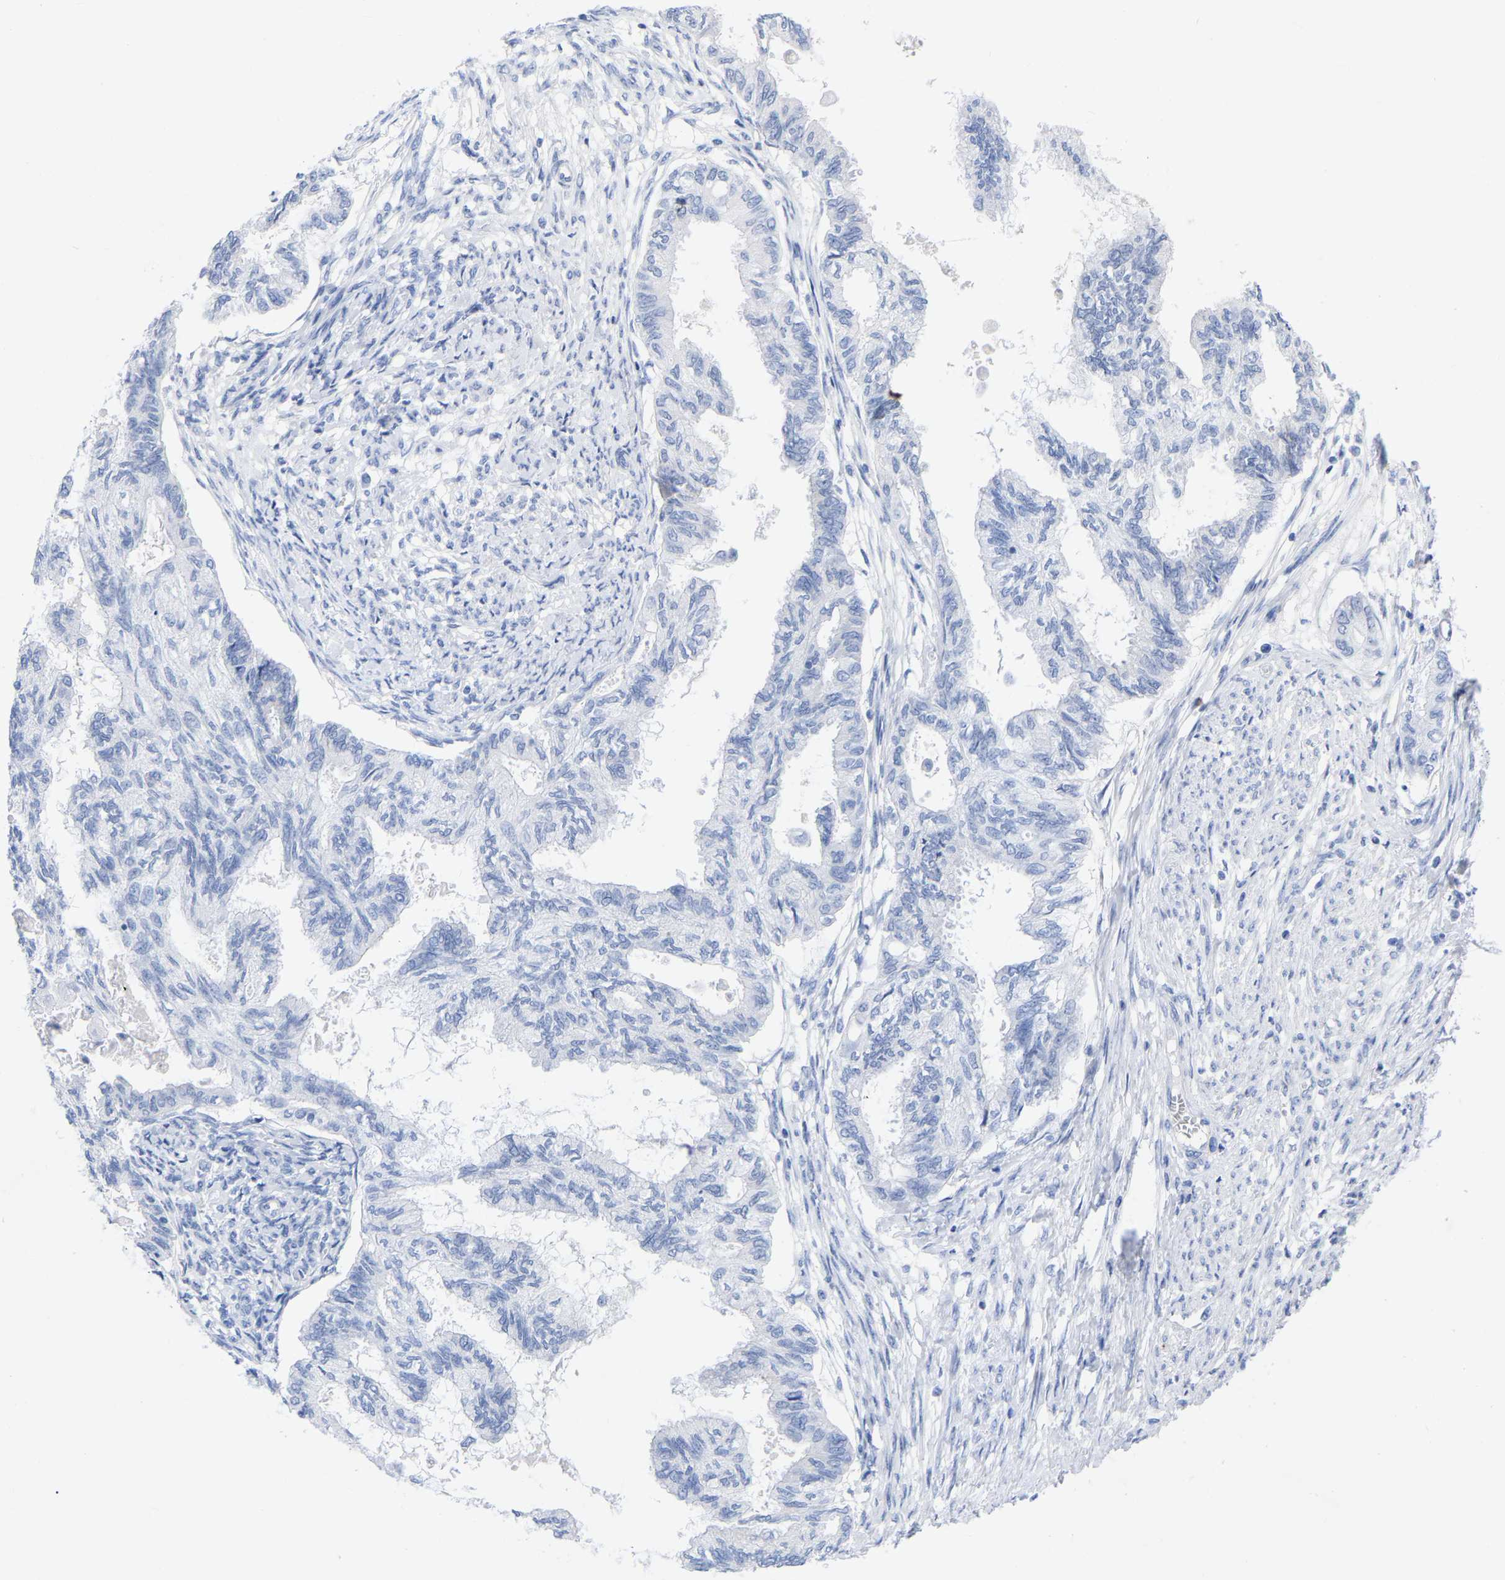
{"staining": {"intensity": "negative", "quantity": "none", "location": "none"}, "tissue": "cervical cancer", "cell_type": "Tumor cells", "image_type": "cancer", "snomed": [{"axis": "morphology", "description": "Normal tissue, NOS"}, {"axis": "morphology", "description": "Adenocarcinoma, NOS"}, {"axis": "topography", "description": "Cervix"}, {"axis": "topography", "description": "Endometrium"}], "caption": "A high-resolution micrograph shows IHC staining of cervical cancer, which exhibits no significant staining in tumor cells.", "gene": "ZNF629", "patient": {"sex": "female", "age": 86}}